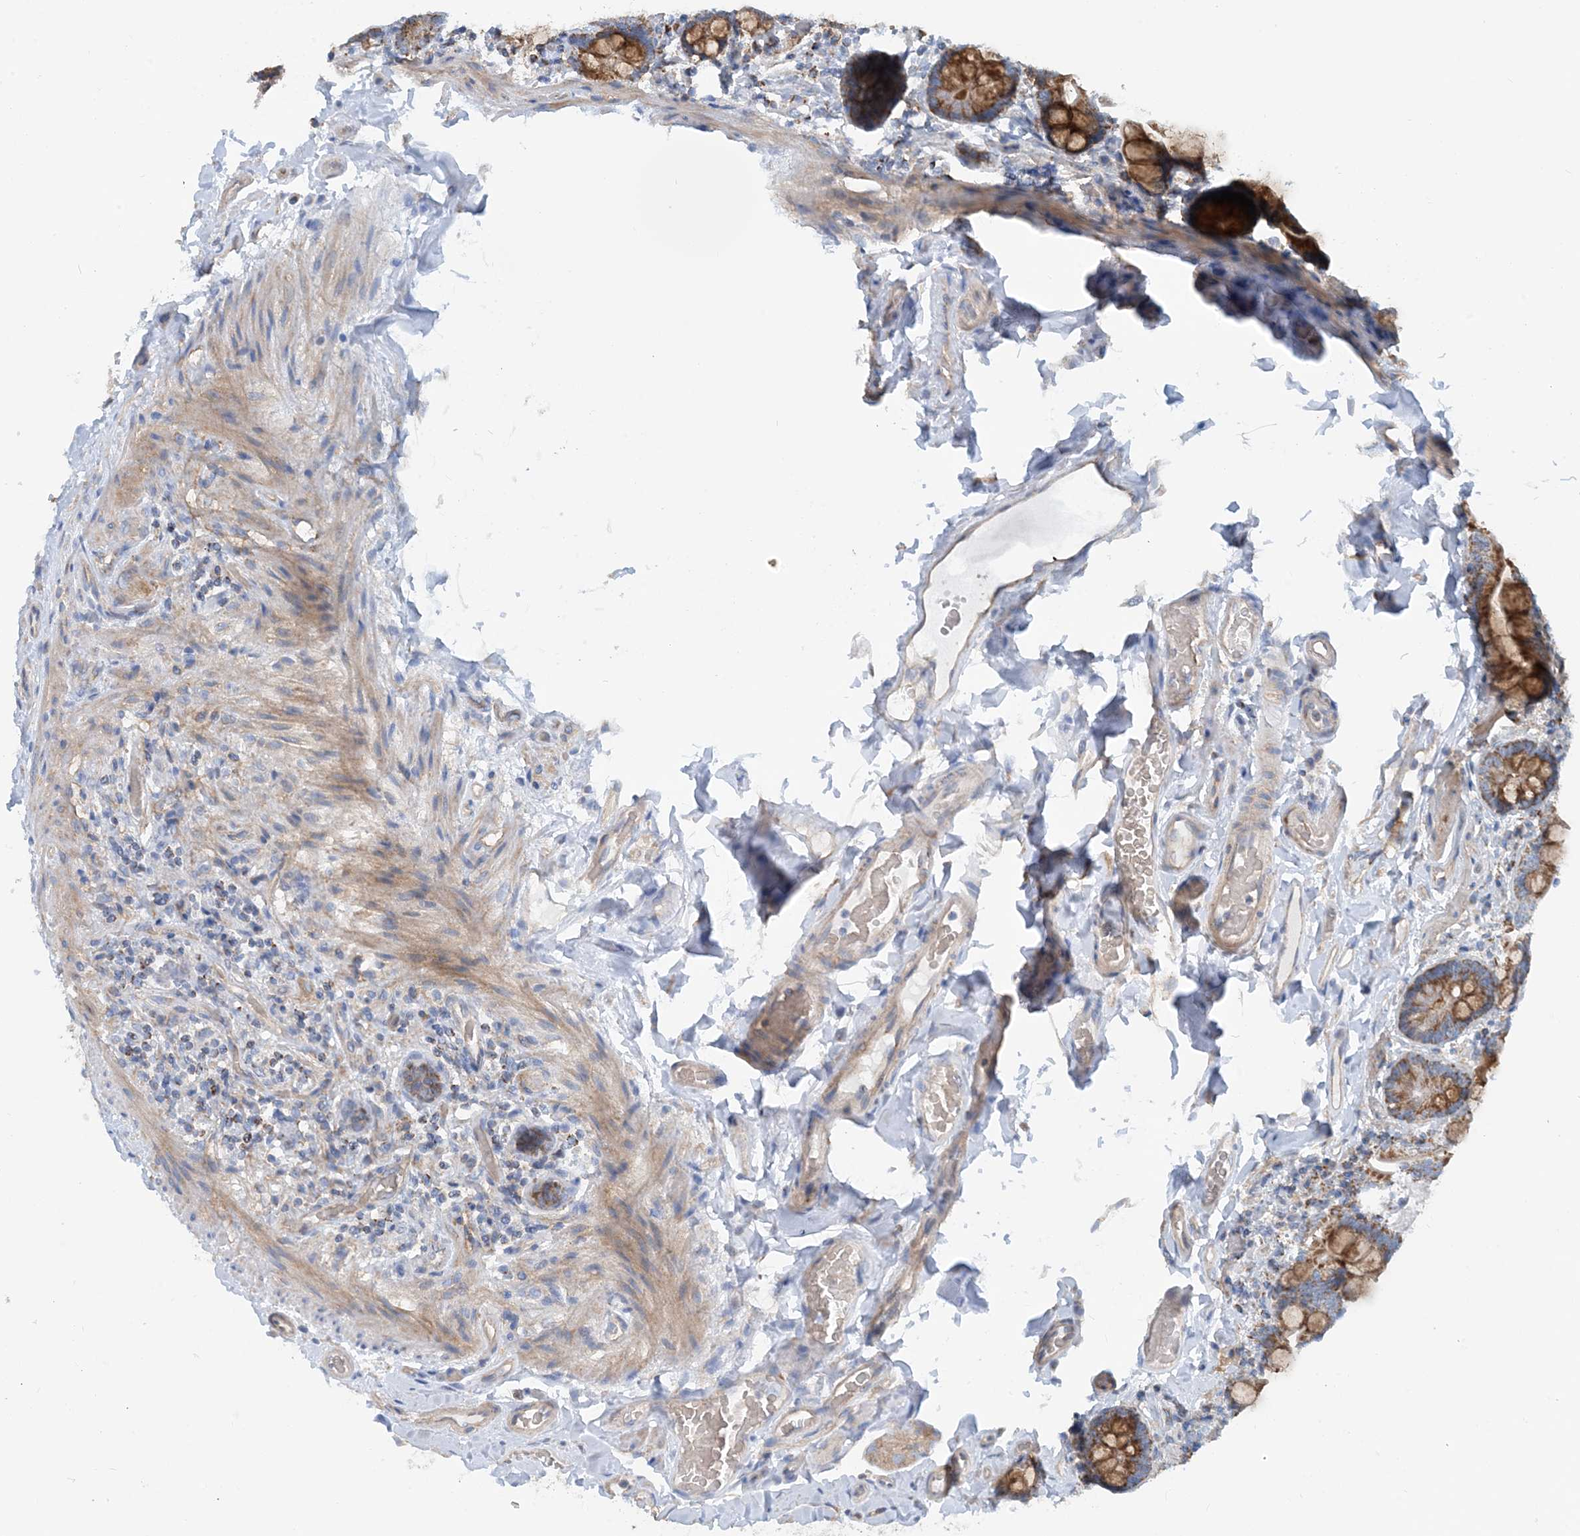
{"staining": {"intensity": "moderate", "quantity": ">75%", "location": "cytoplasmic/membranous"}, "tissue": "small intestine", "cell_type": "Glandular cells", "image_type": "normal", "snomed": [{"axis": "morphology", "description": "Normal tissue, NOS"}, {"axis": "topography", "description": "Small intestine"}], "caption": "This photomicrograph reveals IHC staining of benign human small intestine, with medium moderate cytoplasmic/membranous expression in approximately >75% of glandular cells.", "gene": "PHOSPHO2", "patient": {"sex": "female", "age": 64}}